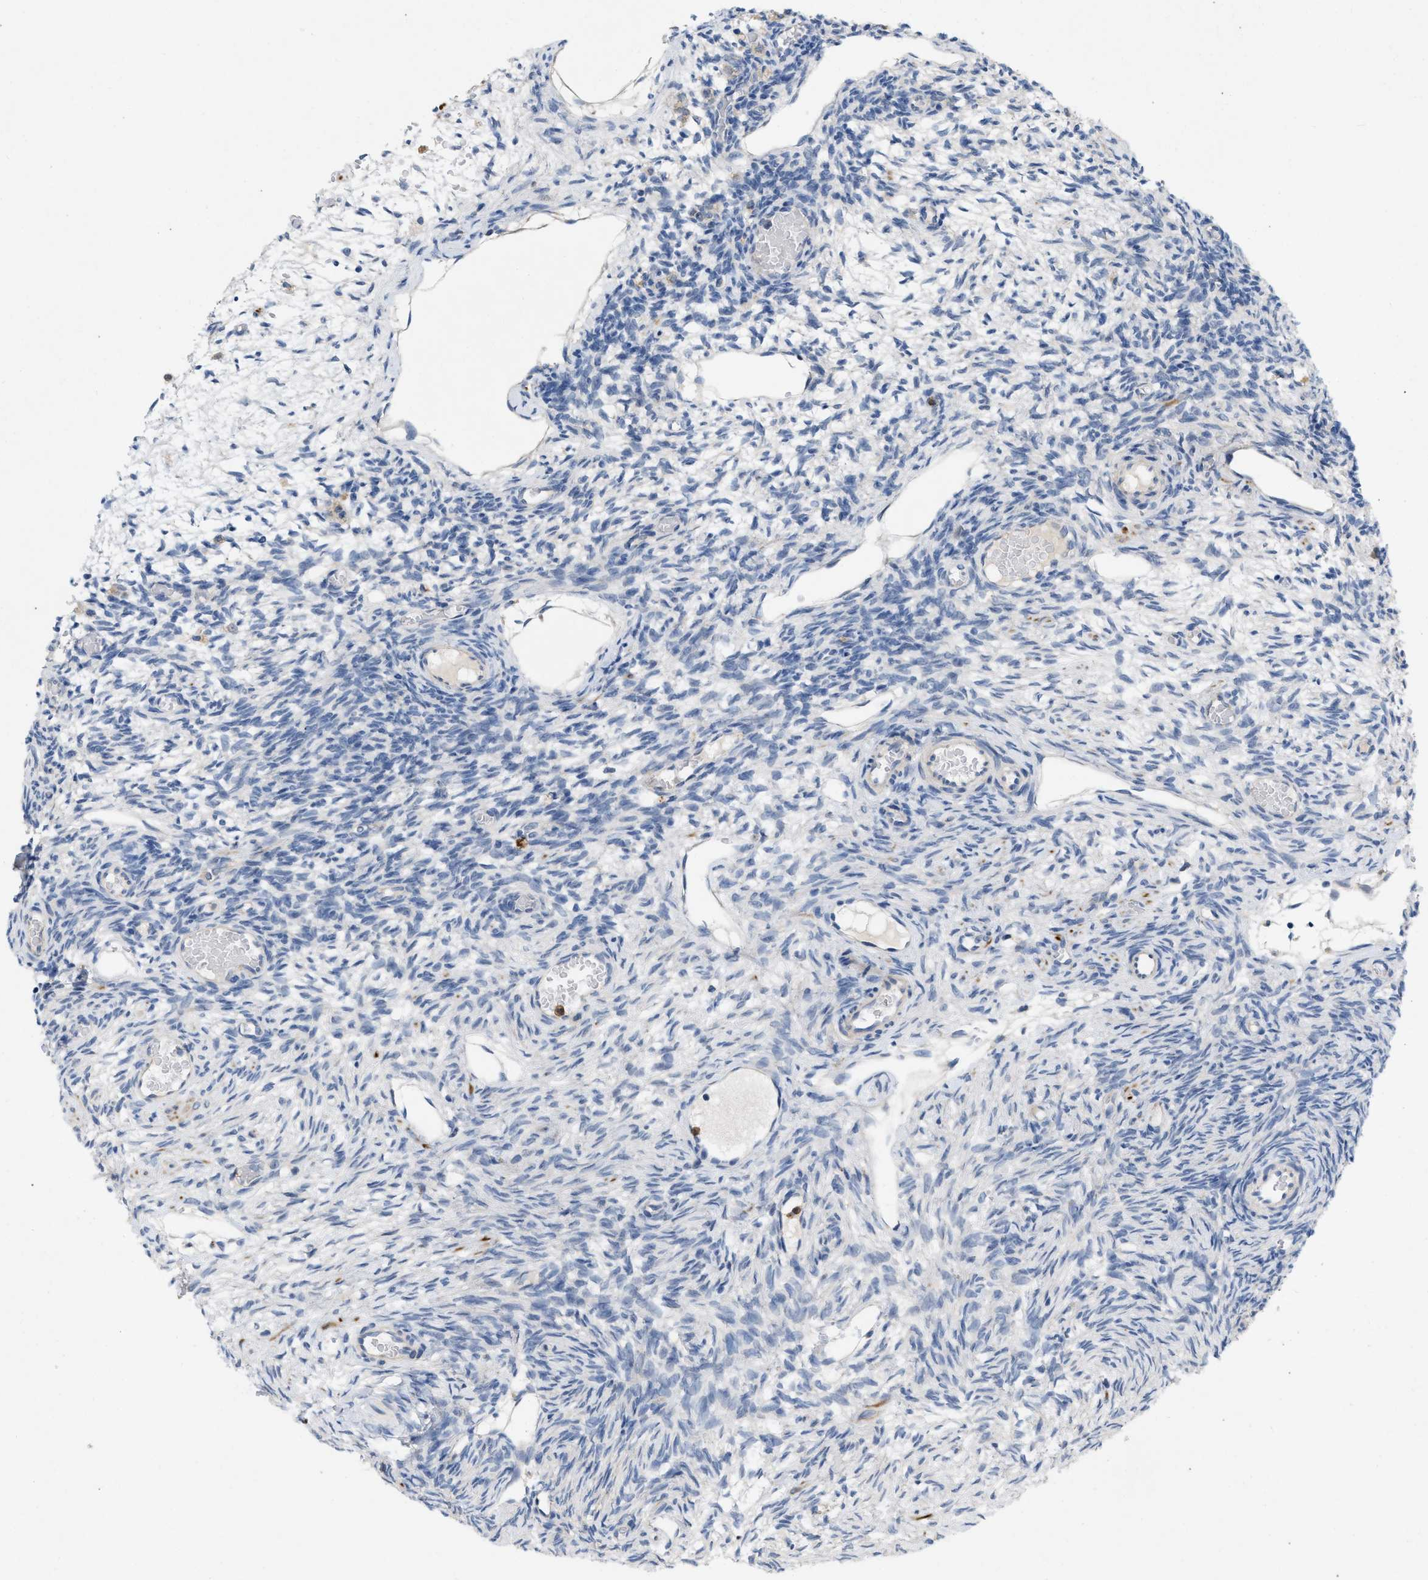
{"staining": {"intensity": "negative", "quantity": "none", "location": "none"}, "tissue": "ovary", "cell_type": "Follicle cells", "image_type": "normal", "snomed": [{"axis": "morphology", "description": "Normal tissue, NOS"}, {"axis": "topography", "description": "Ovary"}], "caption": "An immunohistochemistry image of unremarkable ovary is shown. There is no staining in follicle cells of ovary. The staining is performed using DAB brown chromogen with nuclei counter-stained in using hematoxylin.", "gene": "PLPPR5", "patient": {"sex": "female", "age": 27}}